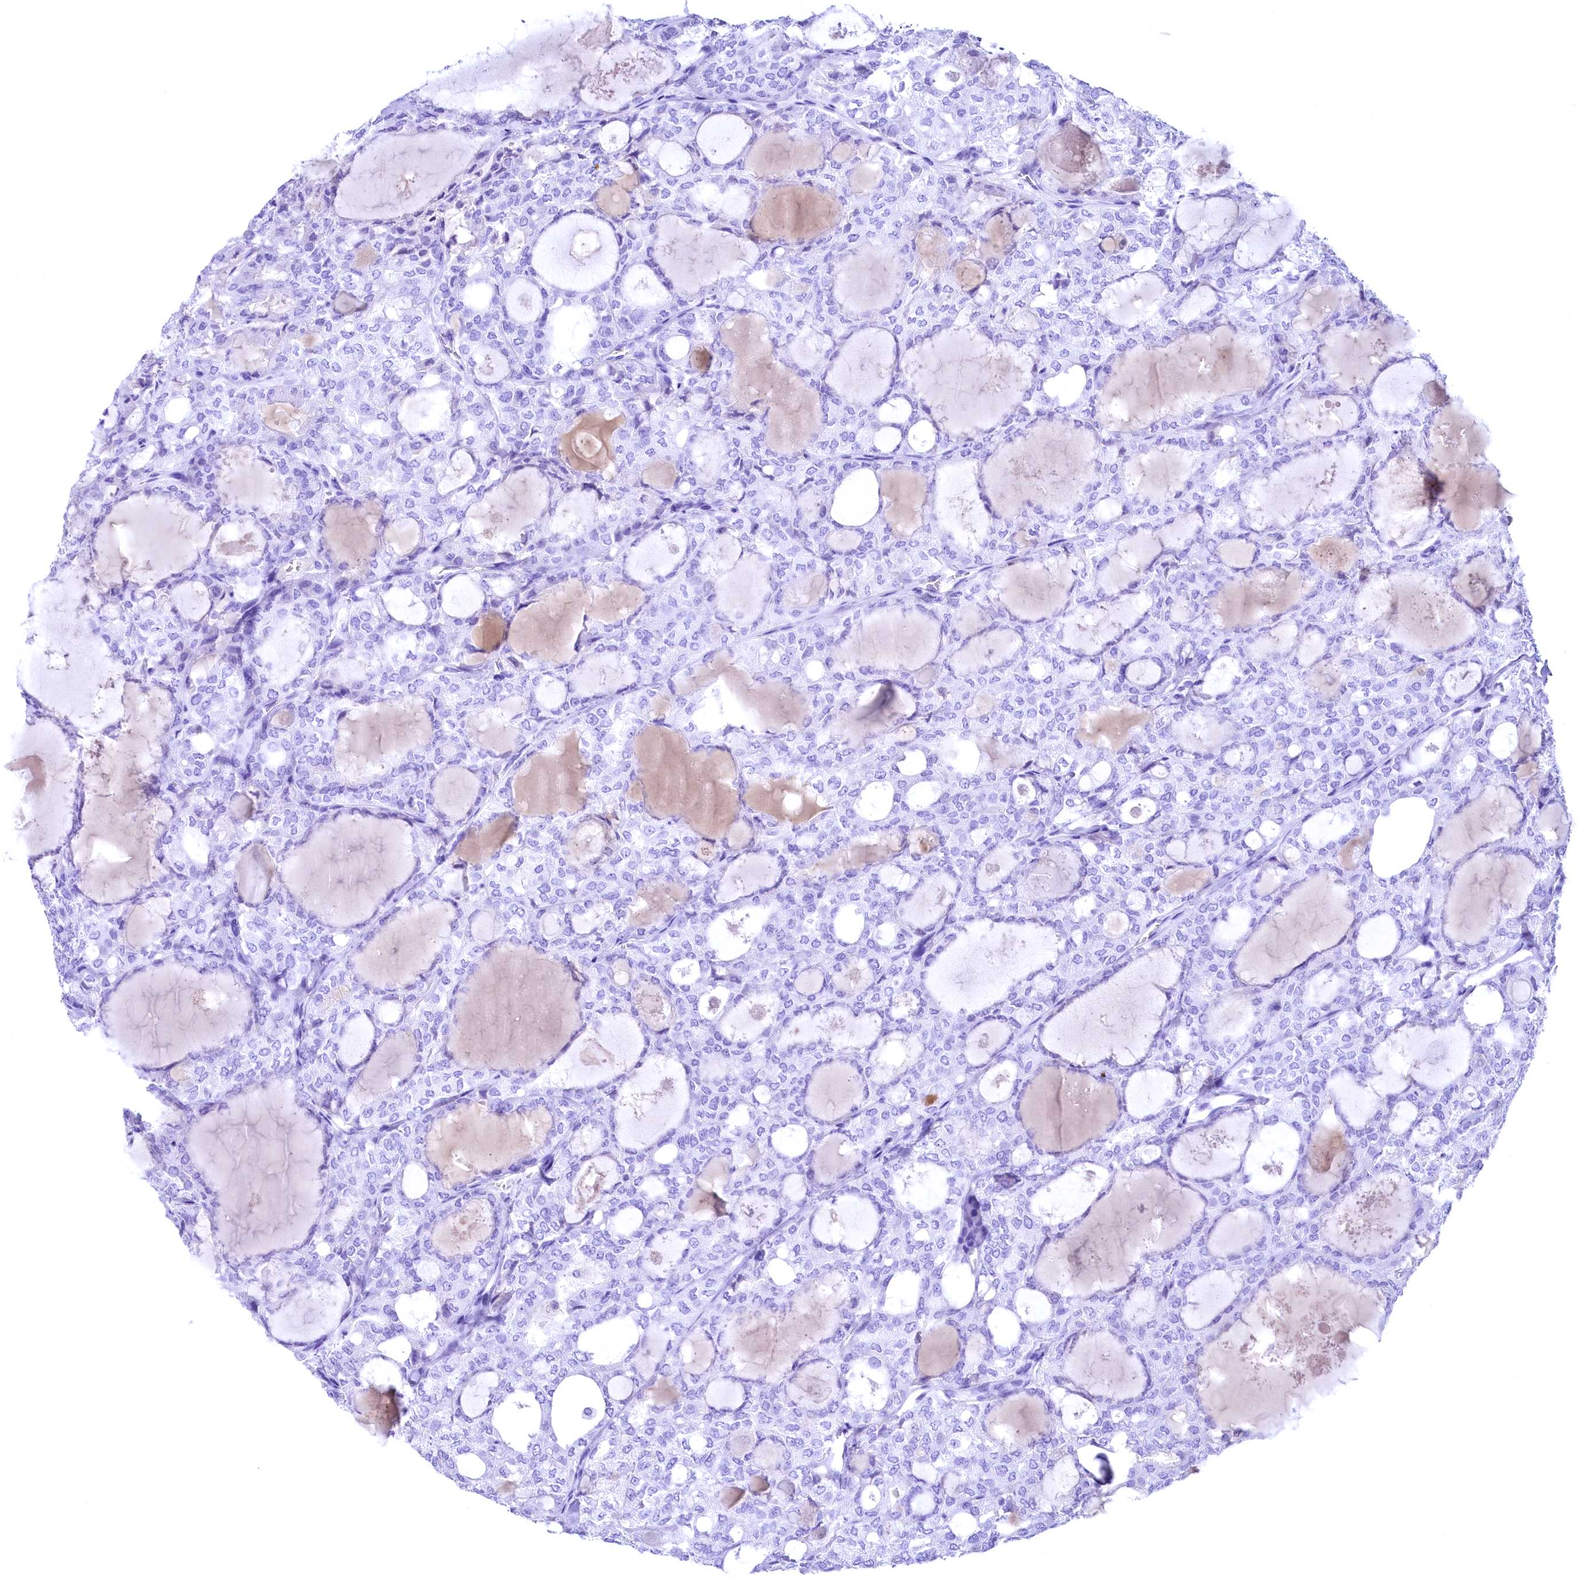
{"staining": {"intensity": "negative", "quantity": "none", "location": "none"}, "tissue": "thyroid cancer", "cell_type": "Tumor cells", "image_type": "cancer", "snomed": [{"axis": "morphology", "description": "Follicular adenoma carcinoma, NOS"}, {"axis": "topography", "description": "Thyroid gland"}], "caption": "IHC histopathology image of neoplastic tissue: human thyroid cancer stained with DAB (3,3'-diaminobenzidine) reveals no significant protein expression in tumor cells.", "gene": "SKIDA1", "patient": {"sex": "male", "age": 75}}